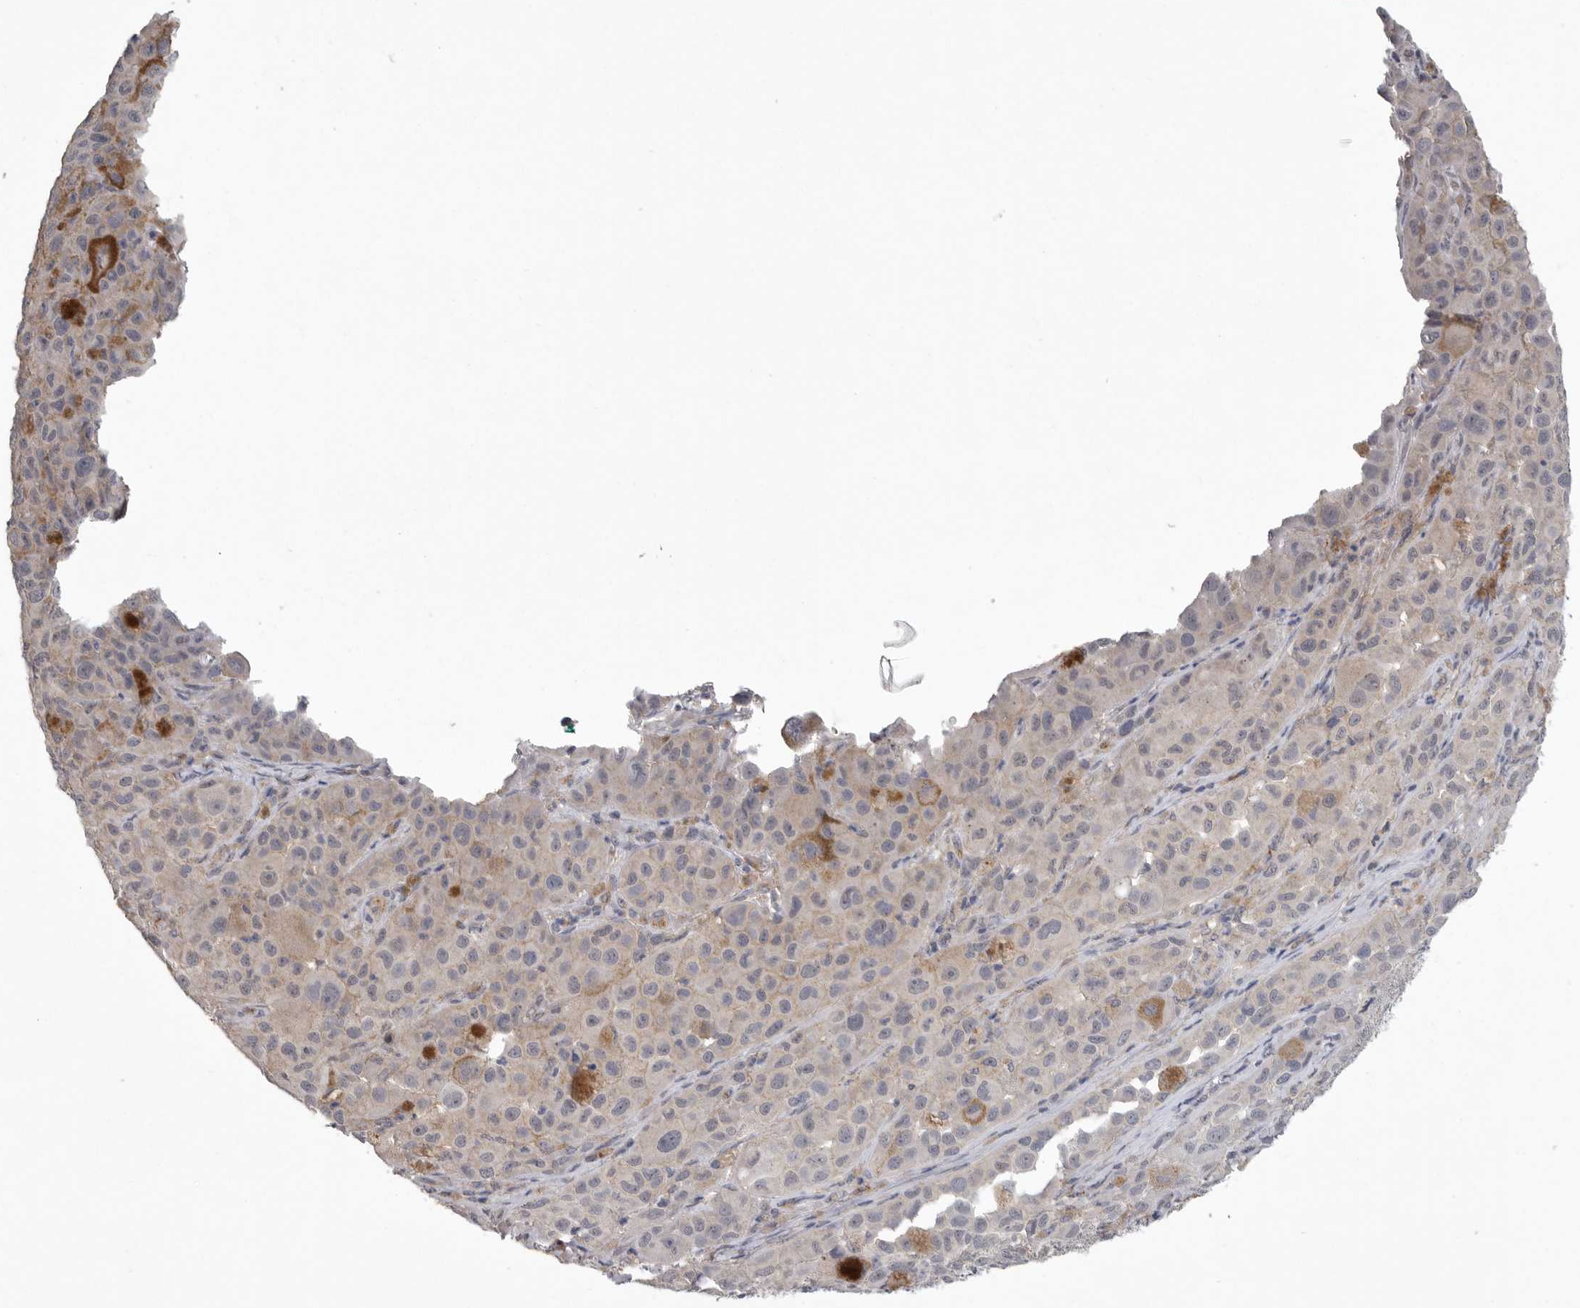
{"staining": {"intensity": "negative", "quantity": "none", "location": "none"}, "tissue": "melanoma", "cell_type": "Tumor cells", "image_type": "cancer", "snomed": [{"axis": "morphology", "description": "Malignant melanoma, NOS"}, {"axis": "topography", "description": "Skin"}], "caption": "The micrograph exhibits no significant expression in tumor cells of malignant melanoma.", "gene": "NECTIN2", "patient": {"sex": "male", "age": 96}}